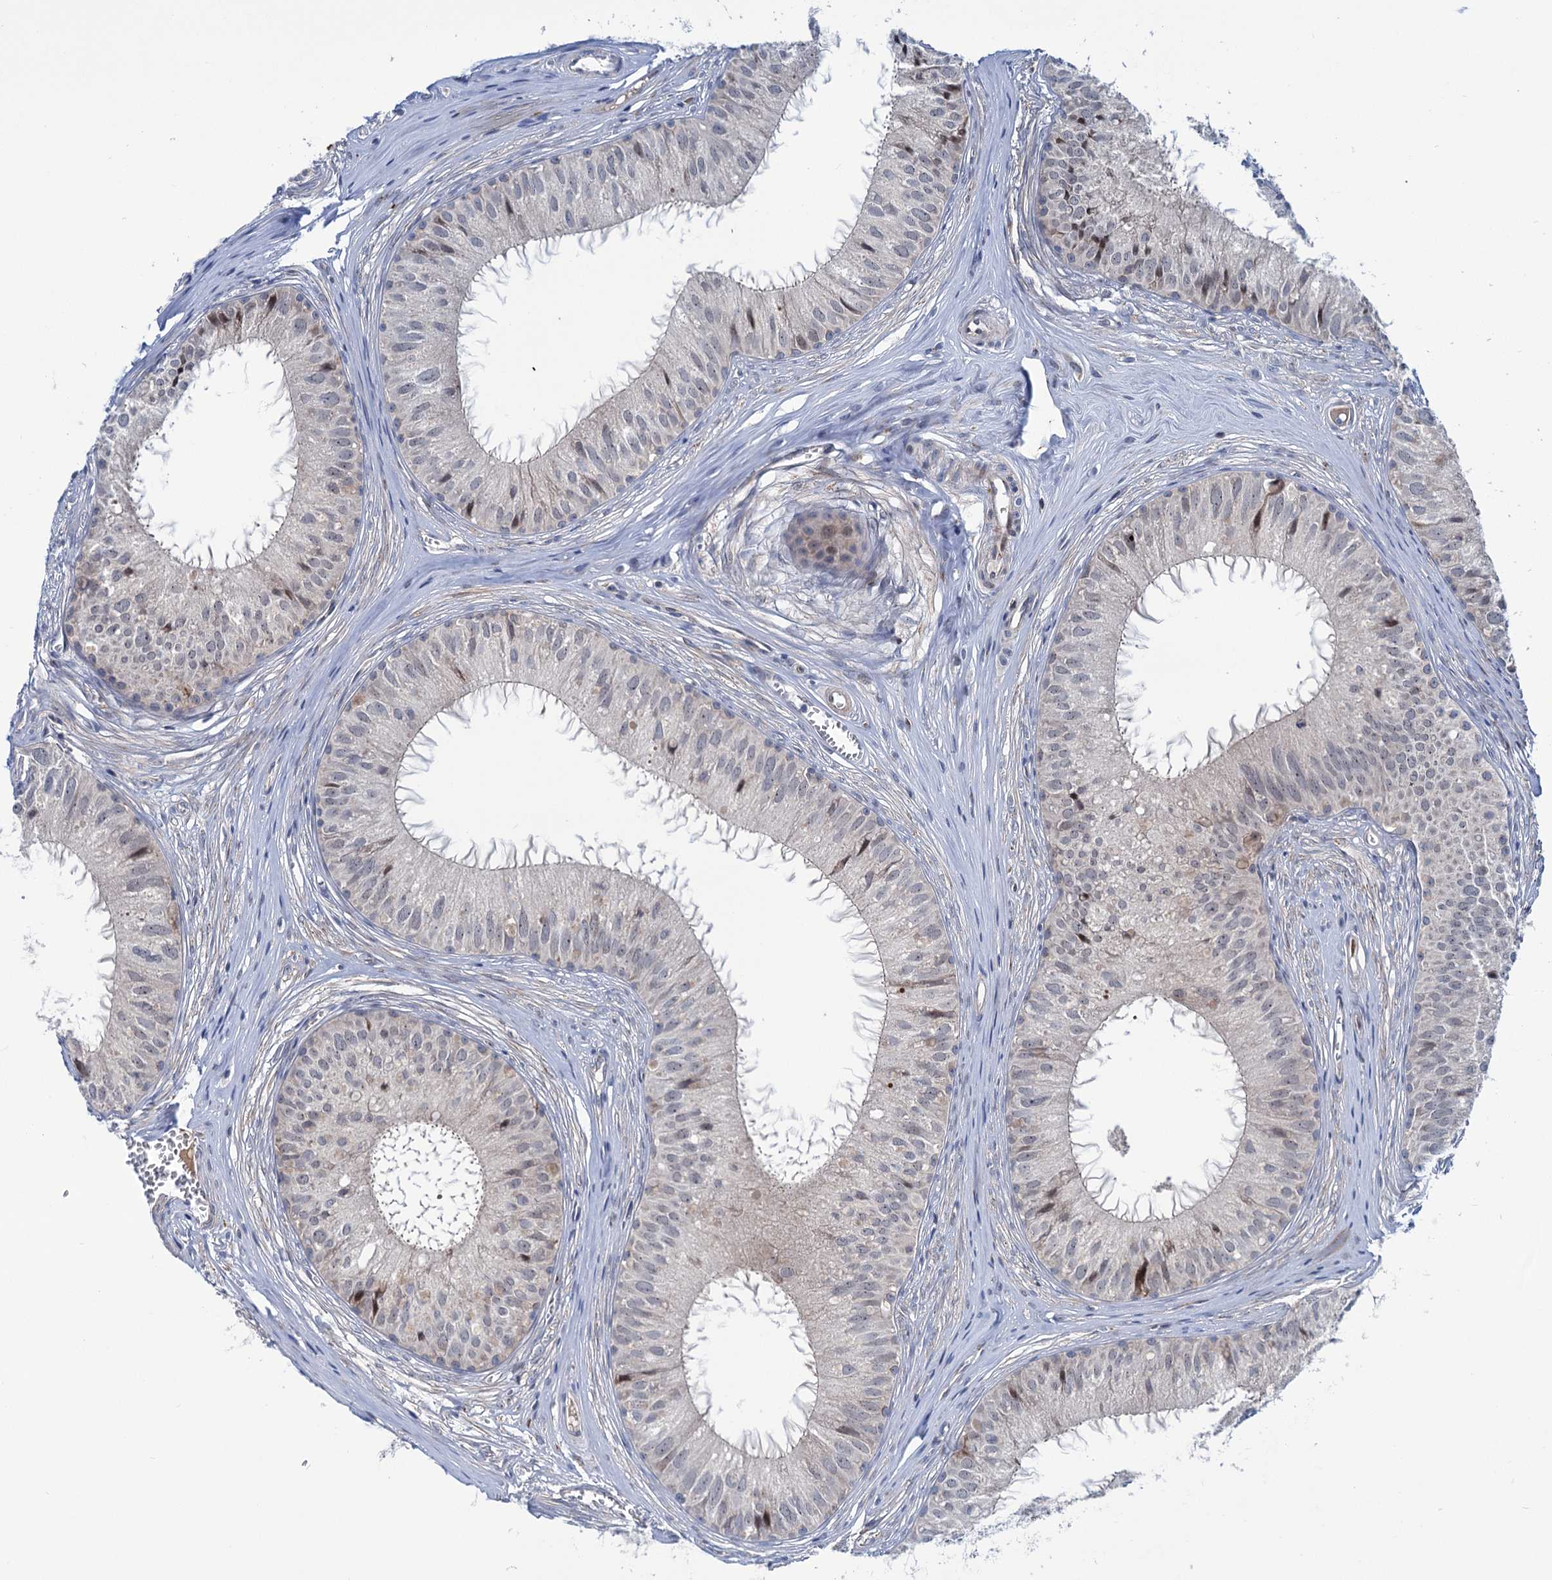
{"staining": {"intensity": "negative", "quantity": "none", "location": "none"}, "tissue": "epididymis", "cell_type": "Glandular cells", "image_type": "normal", "snomed": [{"axis": "morphology", "description": "Normal tissue, NOS"}, {"axis": "topography", "description": "Epididymis"}], "caption": "This image is of unremarkable epididymis stained with immunohistochemistry (IHC) to label a protein in brown with the nuclei are counter-stained blue. There is no positivity in glandular cells.", "gene": "ELP4", "patient": {"sex": "male", "age": 36}}